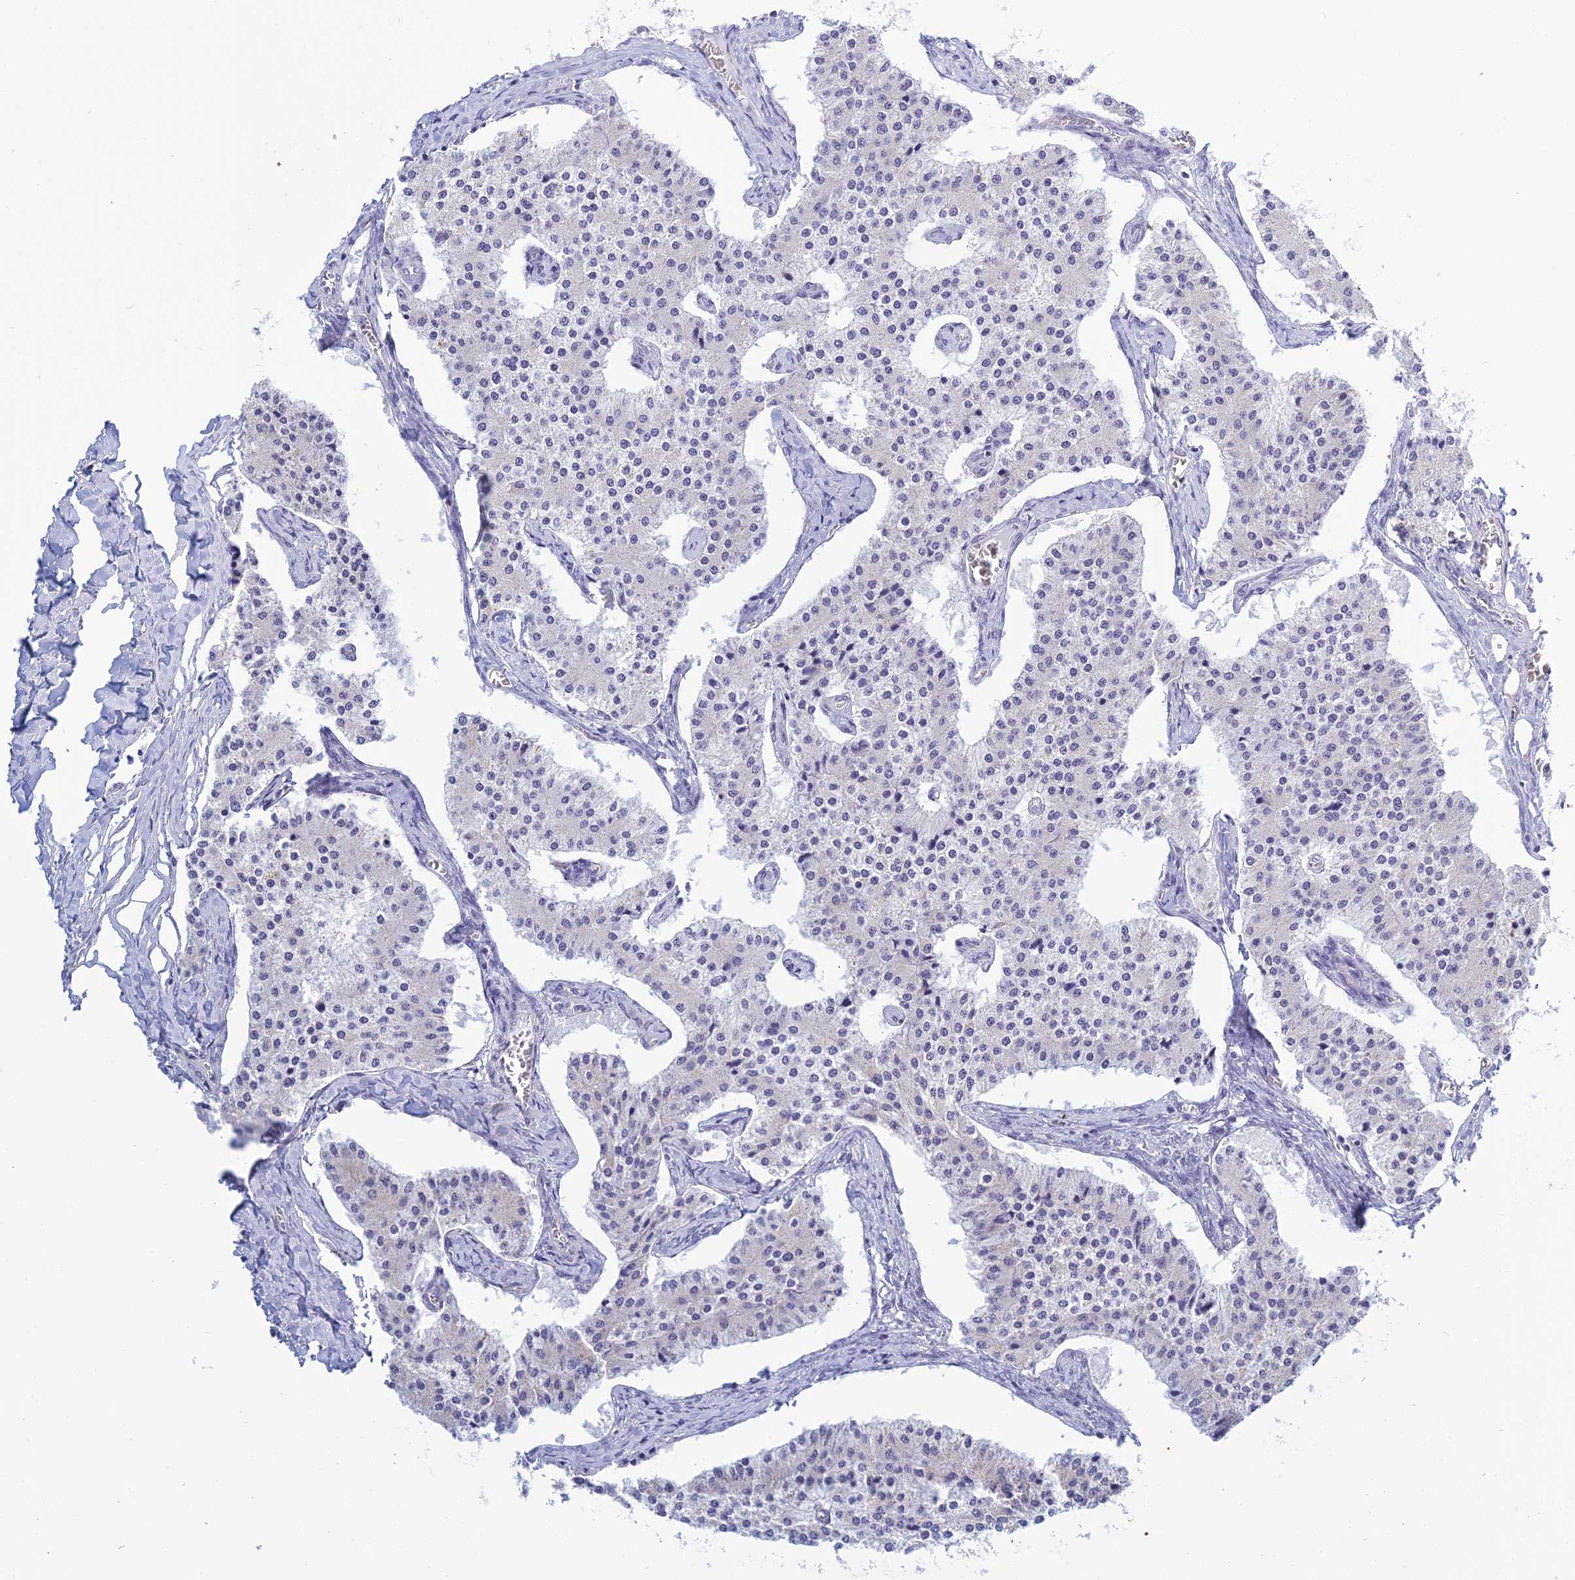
{"staining": {"intensity": "negative", "quantity": "none", "location": "none"}, "tissue": "carcinoid", "cell_type": "Tumor cells", "image_type": "cancer", "snomed": [{"axis": "morphology", "description": "Carcinoid, malignant, NOS"}, {"axis": "topography", "description": "Colon"}], "caption": "High magnification brightfield microscopy of carcinoid (malignant) stained with DAB (3,3'-diaminobenzidine) (brown) and counterstained with hematoxylin (blue): tumor cells show no significant positivity.", "gene": "KLF14", "patient": {"sex": "female", "age": 52}}